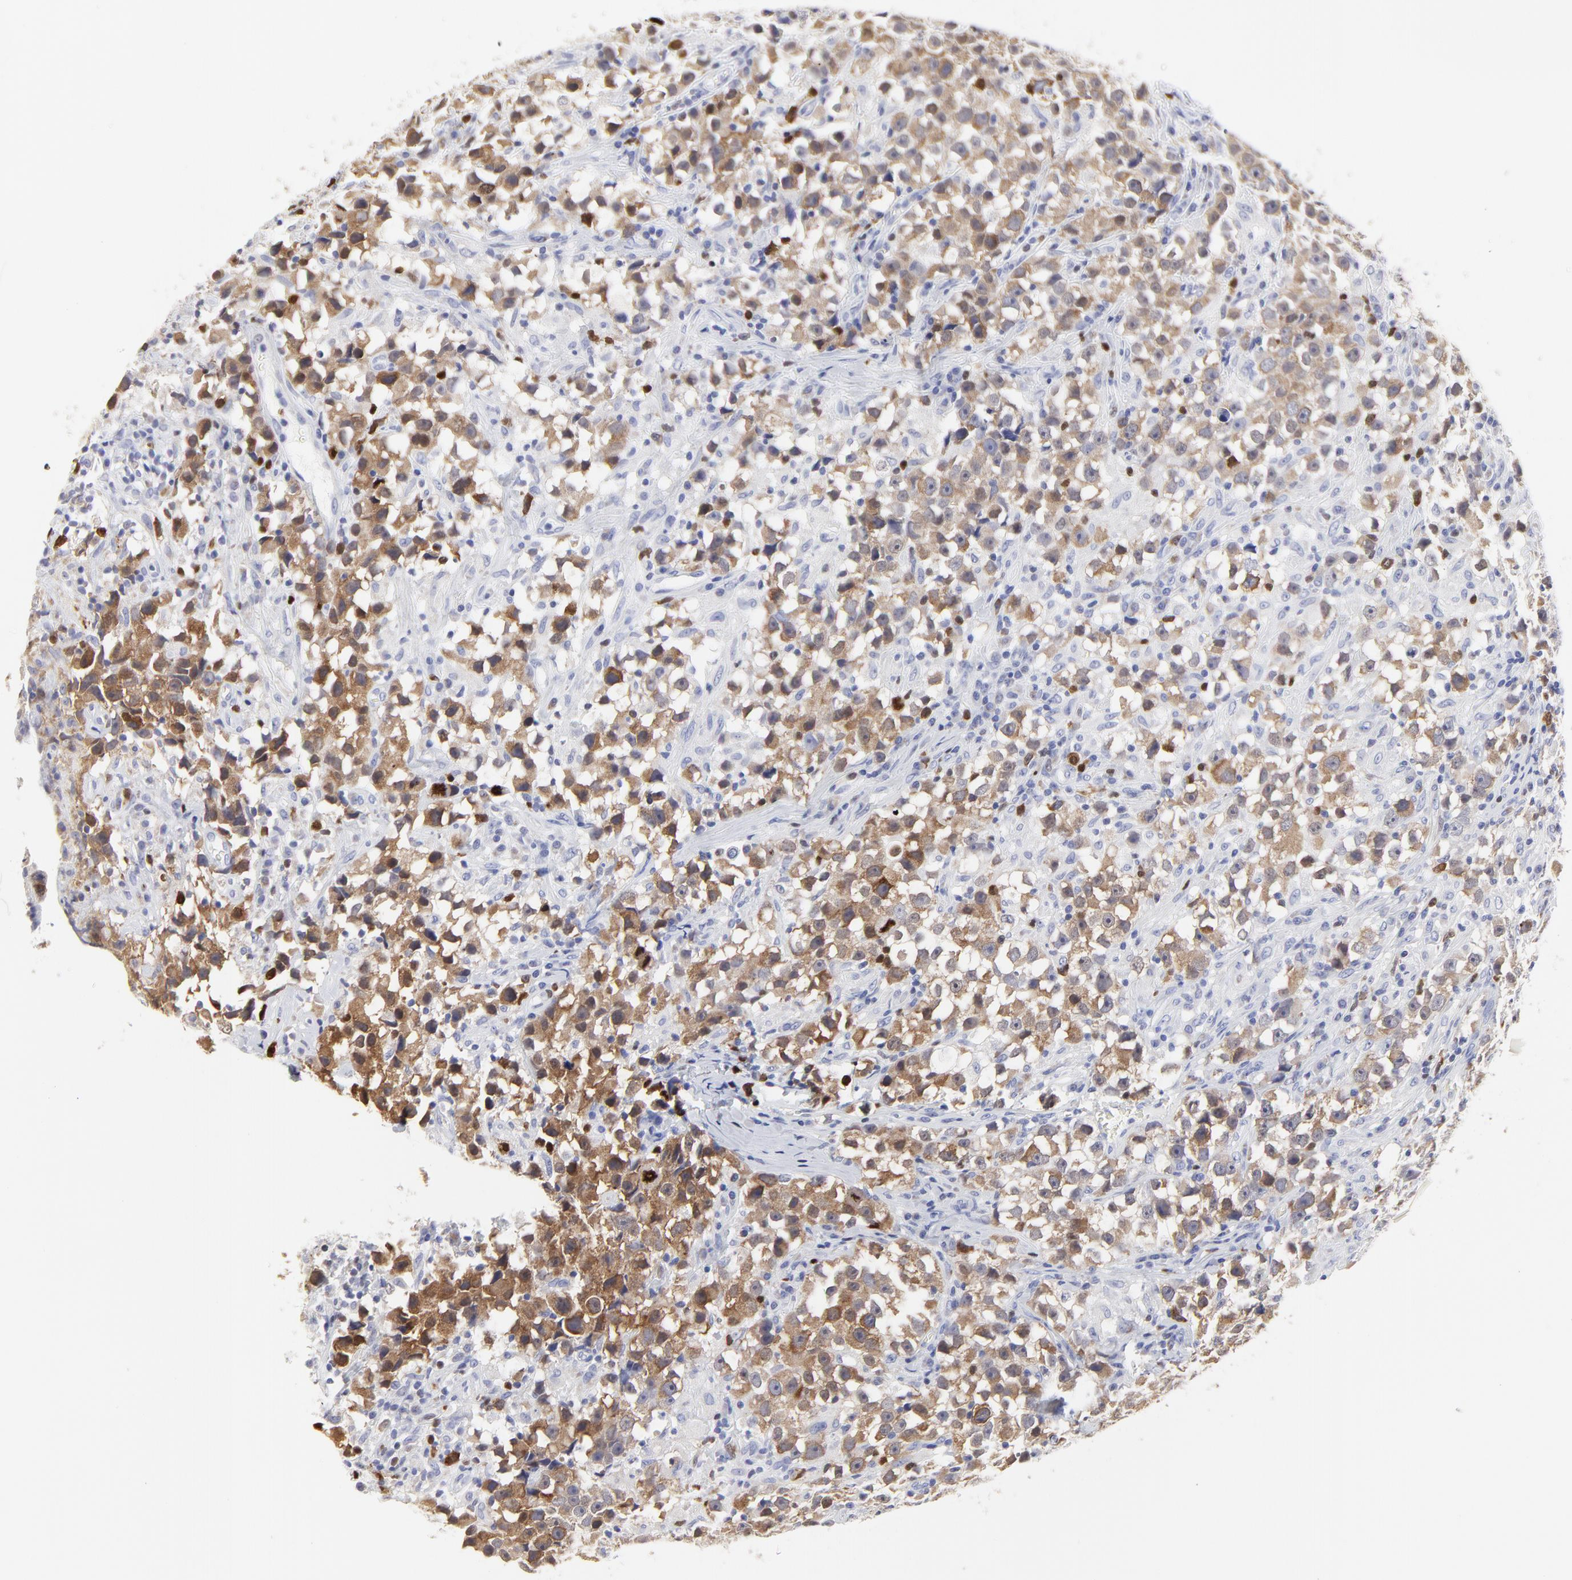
{"staining": {"intensity": "moderate", "quantity": ">75%", "location": "cytoplasmic/membranous"}, "tissue": "testis cancer", "cell_type": "Tumor cells", "image_type": "cancer", "snomed": [{"axis": "morphology", "description": "Seminoma, NOS"}, {"axis": "topography", "description": "Testis"}], "caption": "Testis cancer was stained to show a protein in brown. There is medium levels of moderate cytoplasmic/membranous positivity in about >75% of tumor cells. (DAB (3,3'-diaminobenzidine) = brown stain, brightfield microscopy at high magnification).", "gene": "NCAPH", "patient": {"sex": "male", "age": 33}}